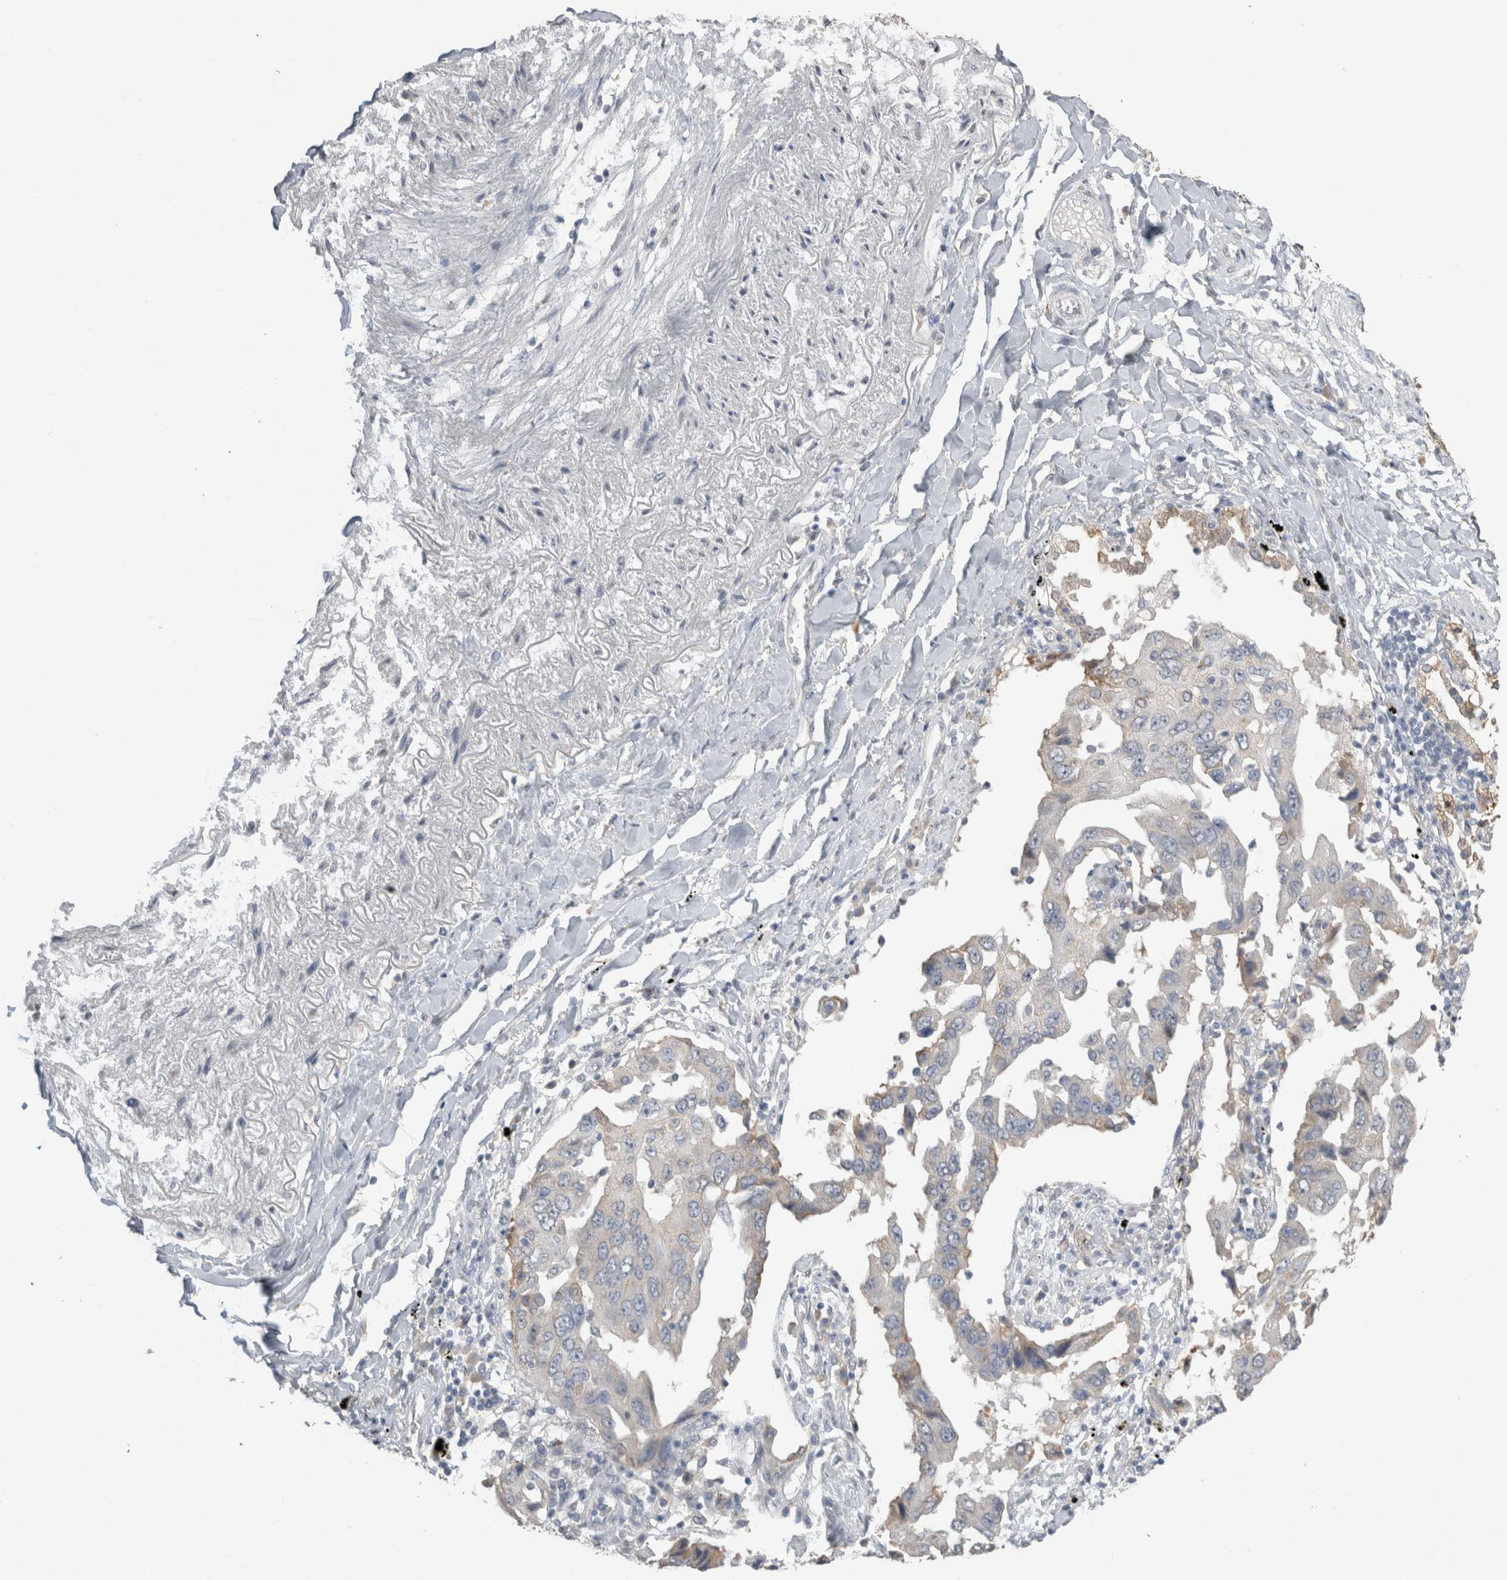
{"staining": {"intensity": "negative", "quantity": "none", "location": "none"}, "tissue": "lung cancer", "cell_type": "Tumor cells", "image_type": "cancer", "snomed": [{"axis": "morphology", "description": "Adenocarcinoma, NOS"}, {"axis": "topography", "description": "Lung"}], "caption": "Histopathology image shows no protein staining in tumor cells of lung cancer tissue.", "gene": "NAALADL2", "patient": {"sex": "female", "age": 65}}